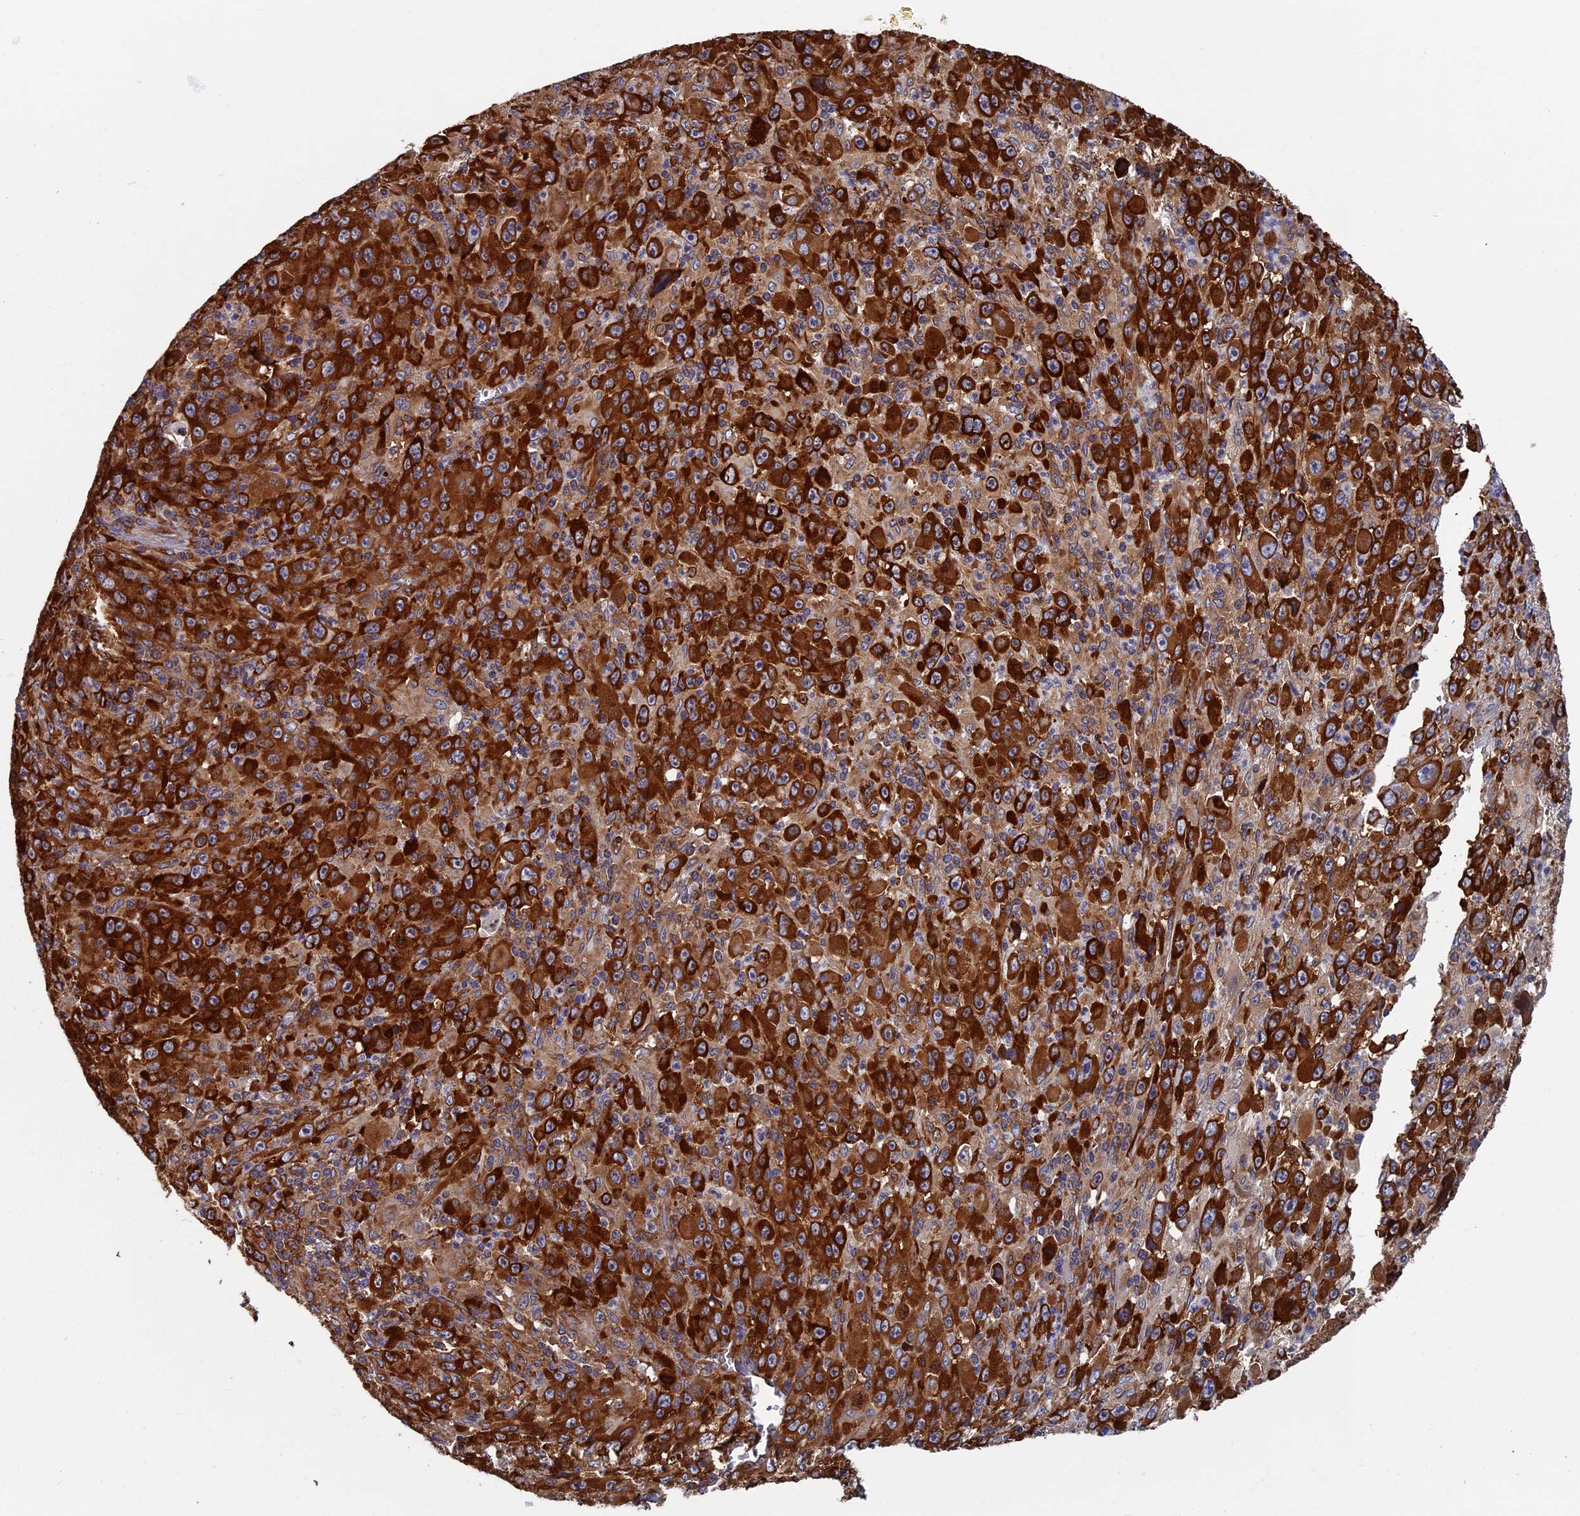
{"staining": {"intensity": "strong", "quantity": ">75%", "location": "cytoplasmic/membranous"}, "tissue": "melanoma", "cell_type": "Tumor cells", "image_type": "cancer", "snomed": [{"axis": "morphology", "description": "Malignant melanoma, Metastatic site"}, {"axis": "topography", "description": "Skin"}], "caption": "Immunohistochemical staining of malignant melanoma (metastatic site) reveals high levels of strong cytoplasmic/membranous staining in approximately >75% of tumor cells.", "gene": "YBX1", "patient": {"sex": "female", "age": 56}}